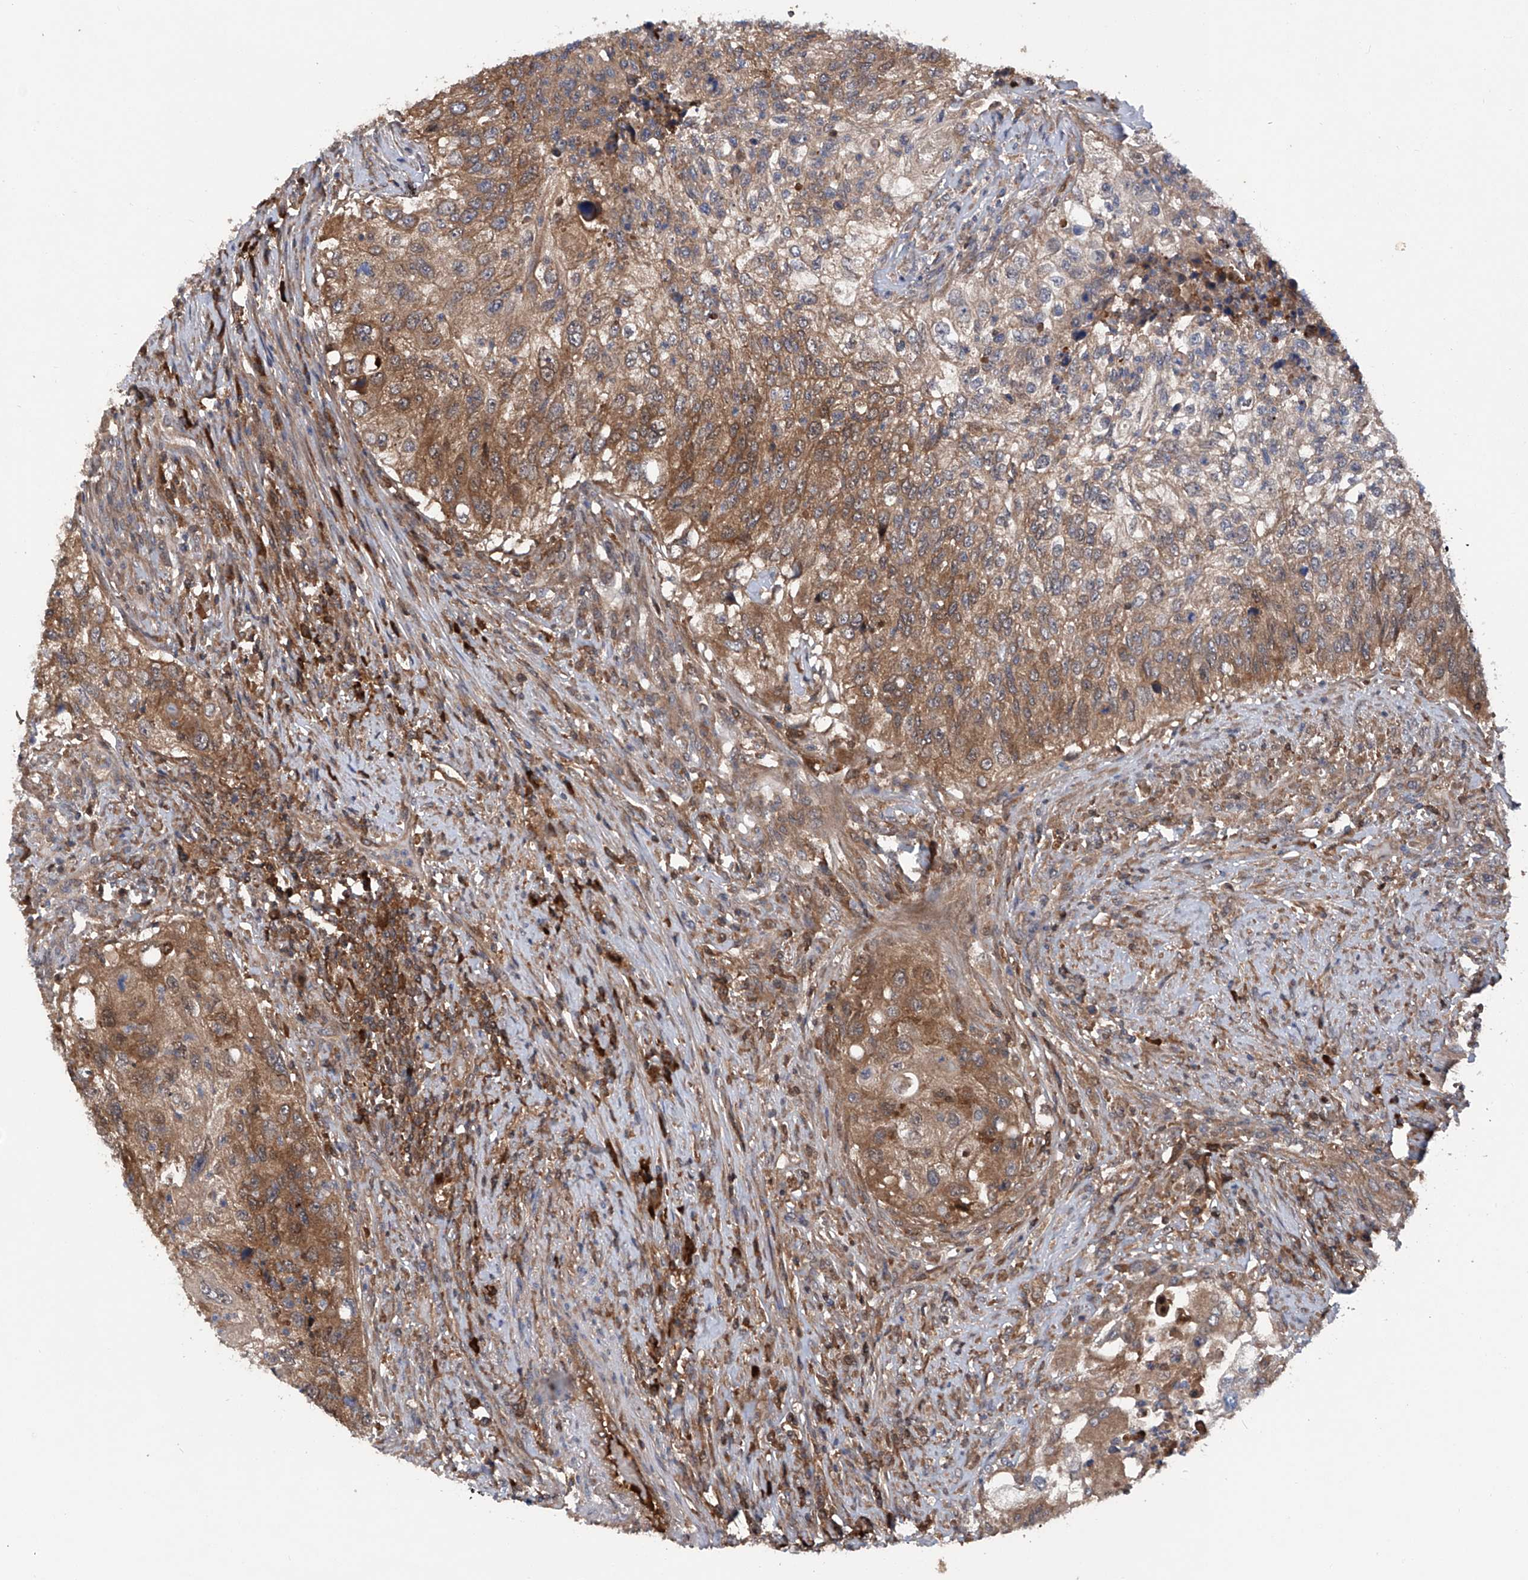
{"staining": {"intensity": "strong", "quantity": ">75%", "location": "cytoplasmic/membranous"}, "tissue": "urothelial cancer", "cell_type": "Tumor cells", "image_type": "cancer", "snomed": [{"axis": "morphology", "description": "Urothelial carcinoma, High grade"}, {"axis": "topography", "description": "Urinary bladder"}], "caption": "Strong cytoplasmic/membranous positivity for a protein is seen in about >75% of tumor cells of urothelial carcinoma (high-grade) using immunohistochemistry.", "gene": "ASCC3", "patient": {"sex": "female", "age": 60}}